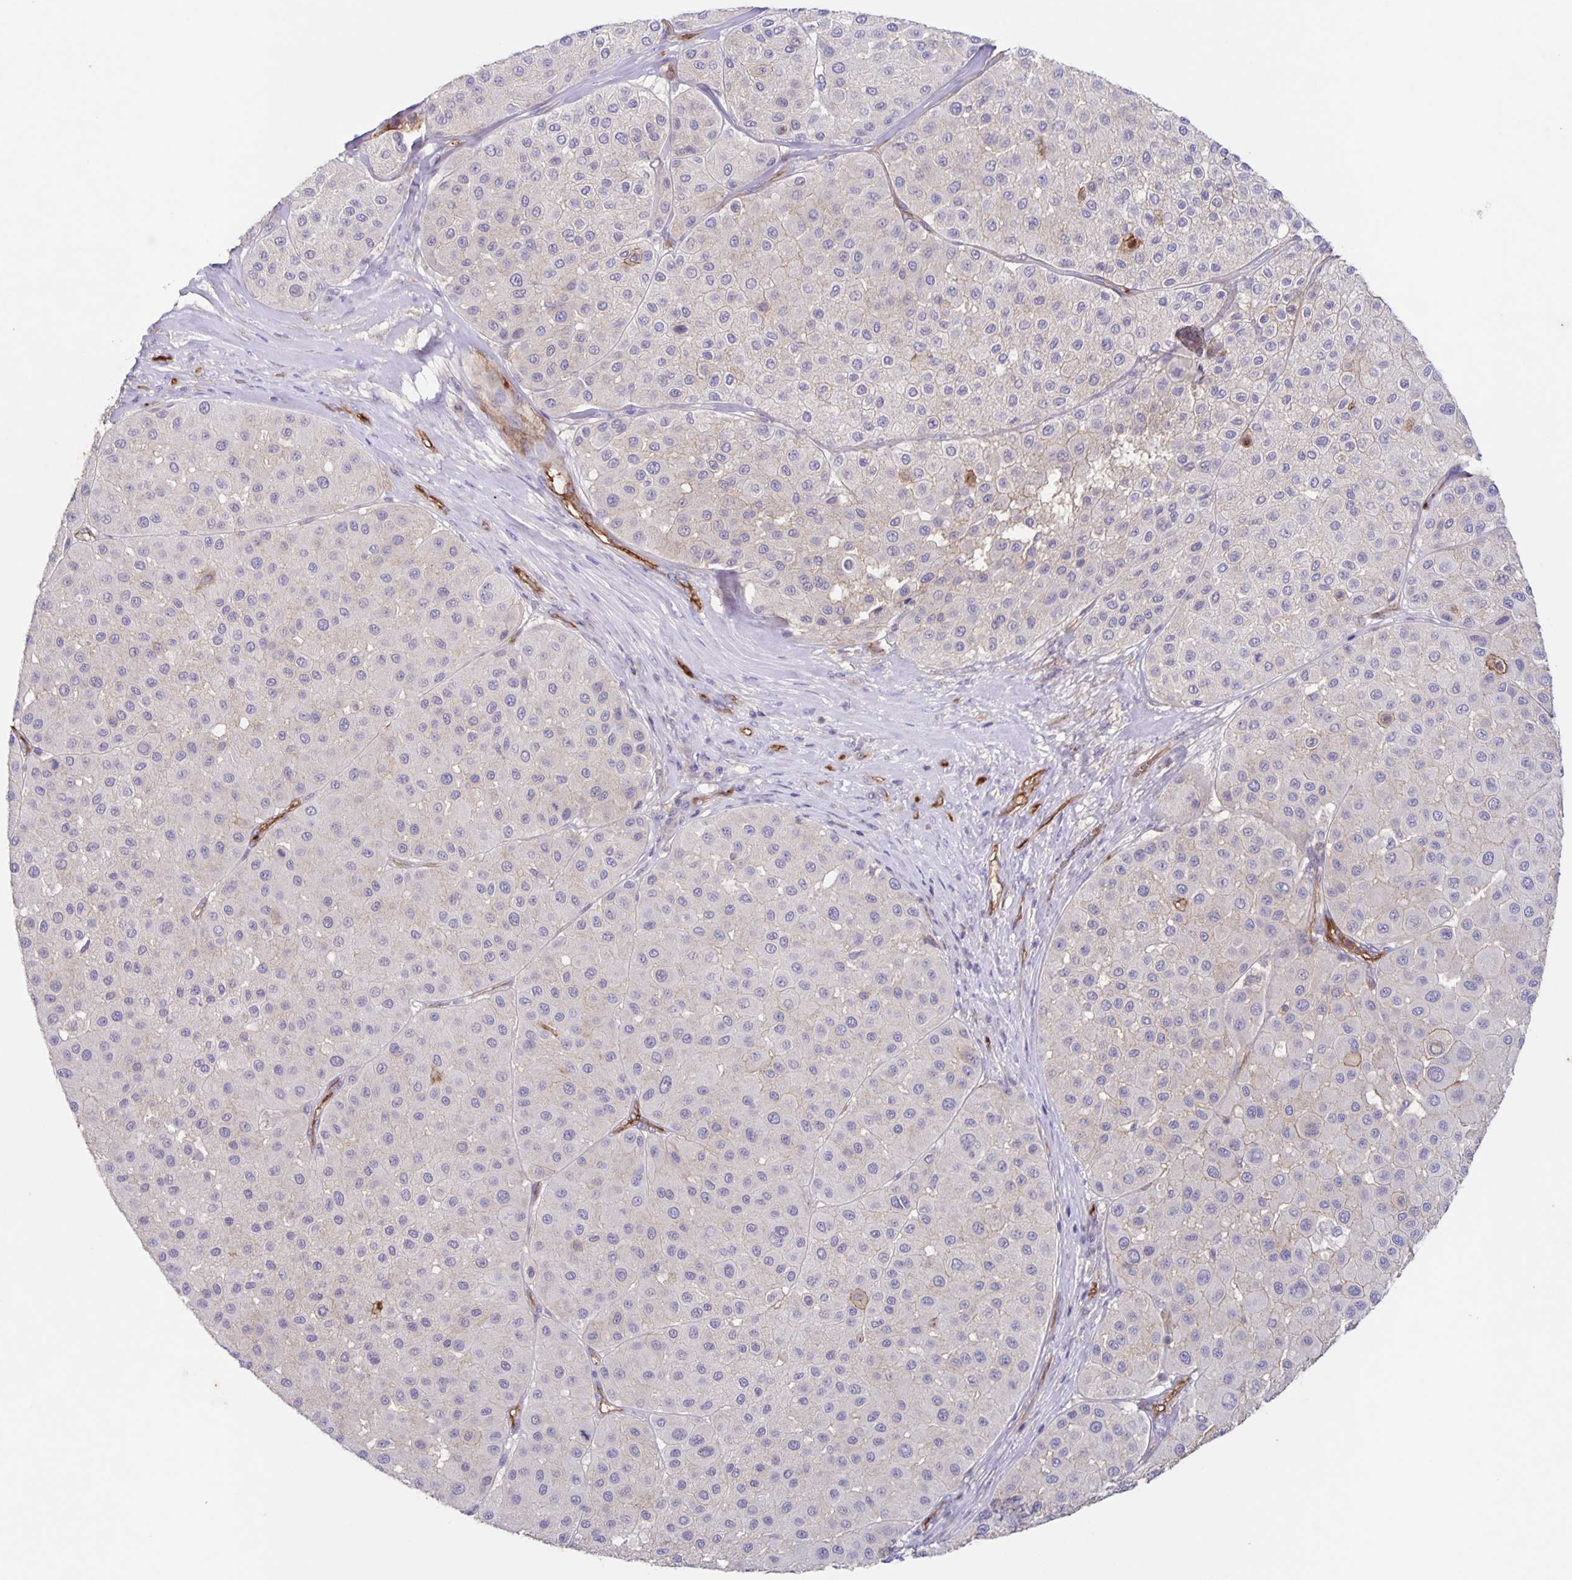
{"staining": {"intensity": "negative", "quantity": "none", "location": "none"}, "tissue": "melanoma", "cell_type": "Tumor cells", "image_type": "cancer", "snomed": [{"axis": "morphology", "description": "Malignant melanoma, Metastatic site"}, {"axis": "topography", "description": "Smooth muscle"}], "caption": "The immunohistochemistry (IHC) histopathology image has no significant expression in tumor cells of malignant melanoma (metastatic site) tissue.", "gene": "ITGA2", "patient": {"sex": "male", "age": 41}}